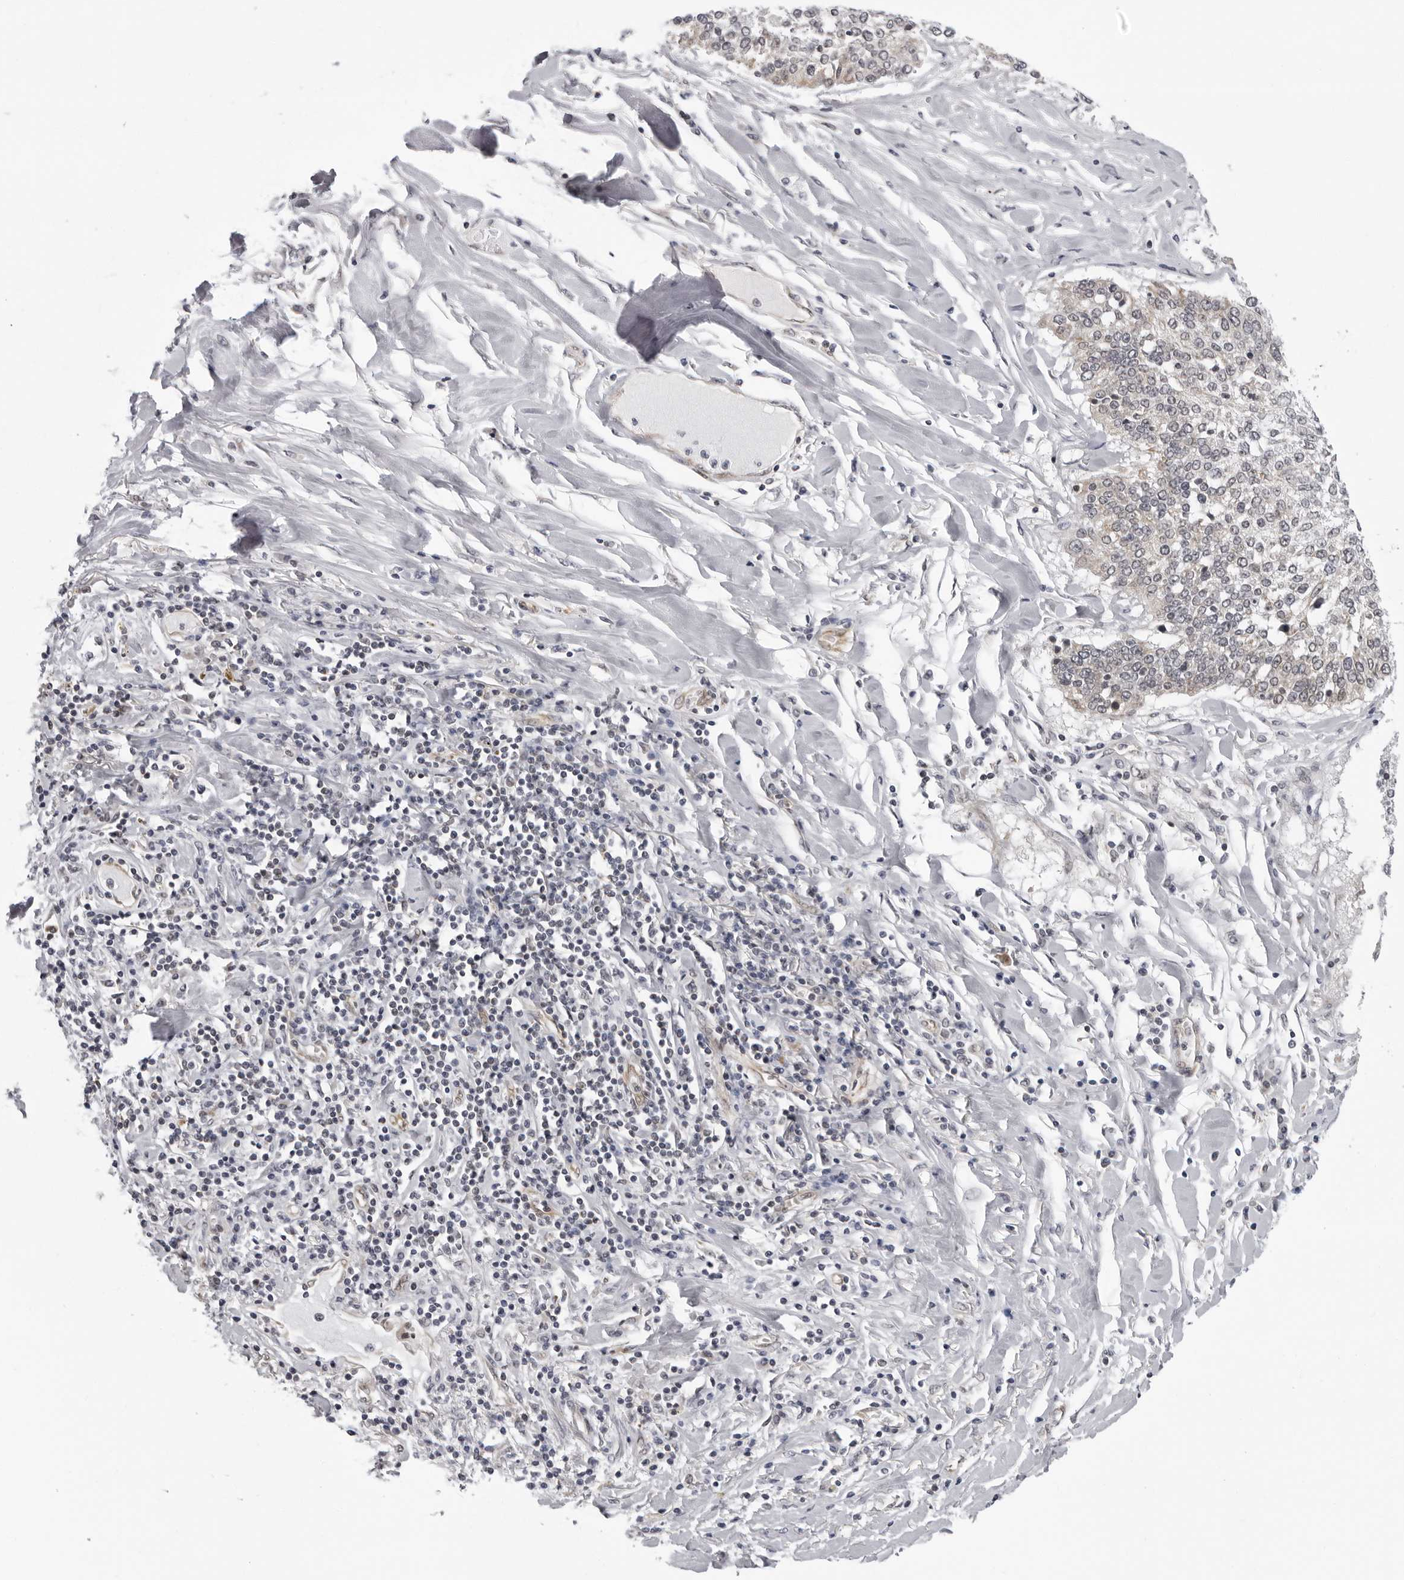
{"staining": {"intensity": "negative", "quantity": "none", "location": "none"}, "tissue": "lung cancer", "cell_type": "Tumor cells", "image_type": "cancer", "snomed": [{"axis": "morphology", "description": "Normal tissue, NOS"}, {"axis": "morphology", "description": "Squamous cell carcinoma, NOS"}, {"axis": "topography", "description": "Cartilage tissue"}, {"axis": "topography", "description": "Bronchus"}, {"axis": "topography", "description": "Lung"}, {"axis": "topography", "description": "Peripheral nerve tissue"}], "caption": "Tumor cells are negative for brown protein staining in squamous cell carcinoma (lung).", "gene": "MAPK12", "patient": {"sex": "female", "age": 49}}